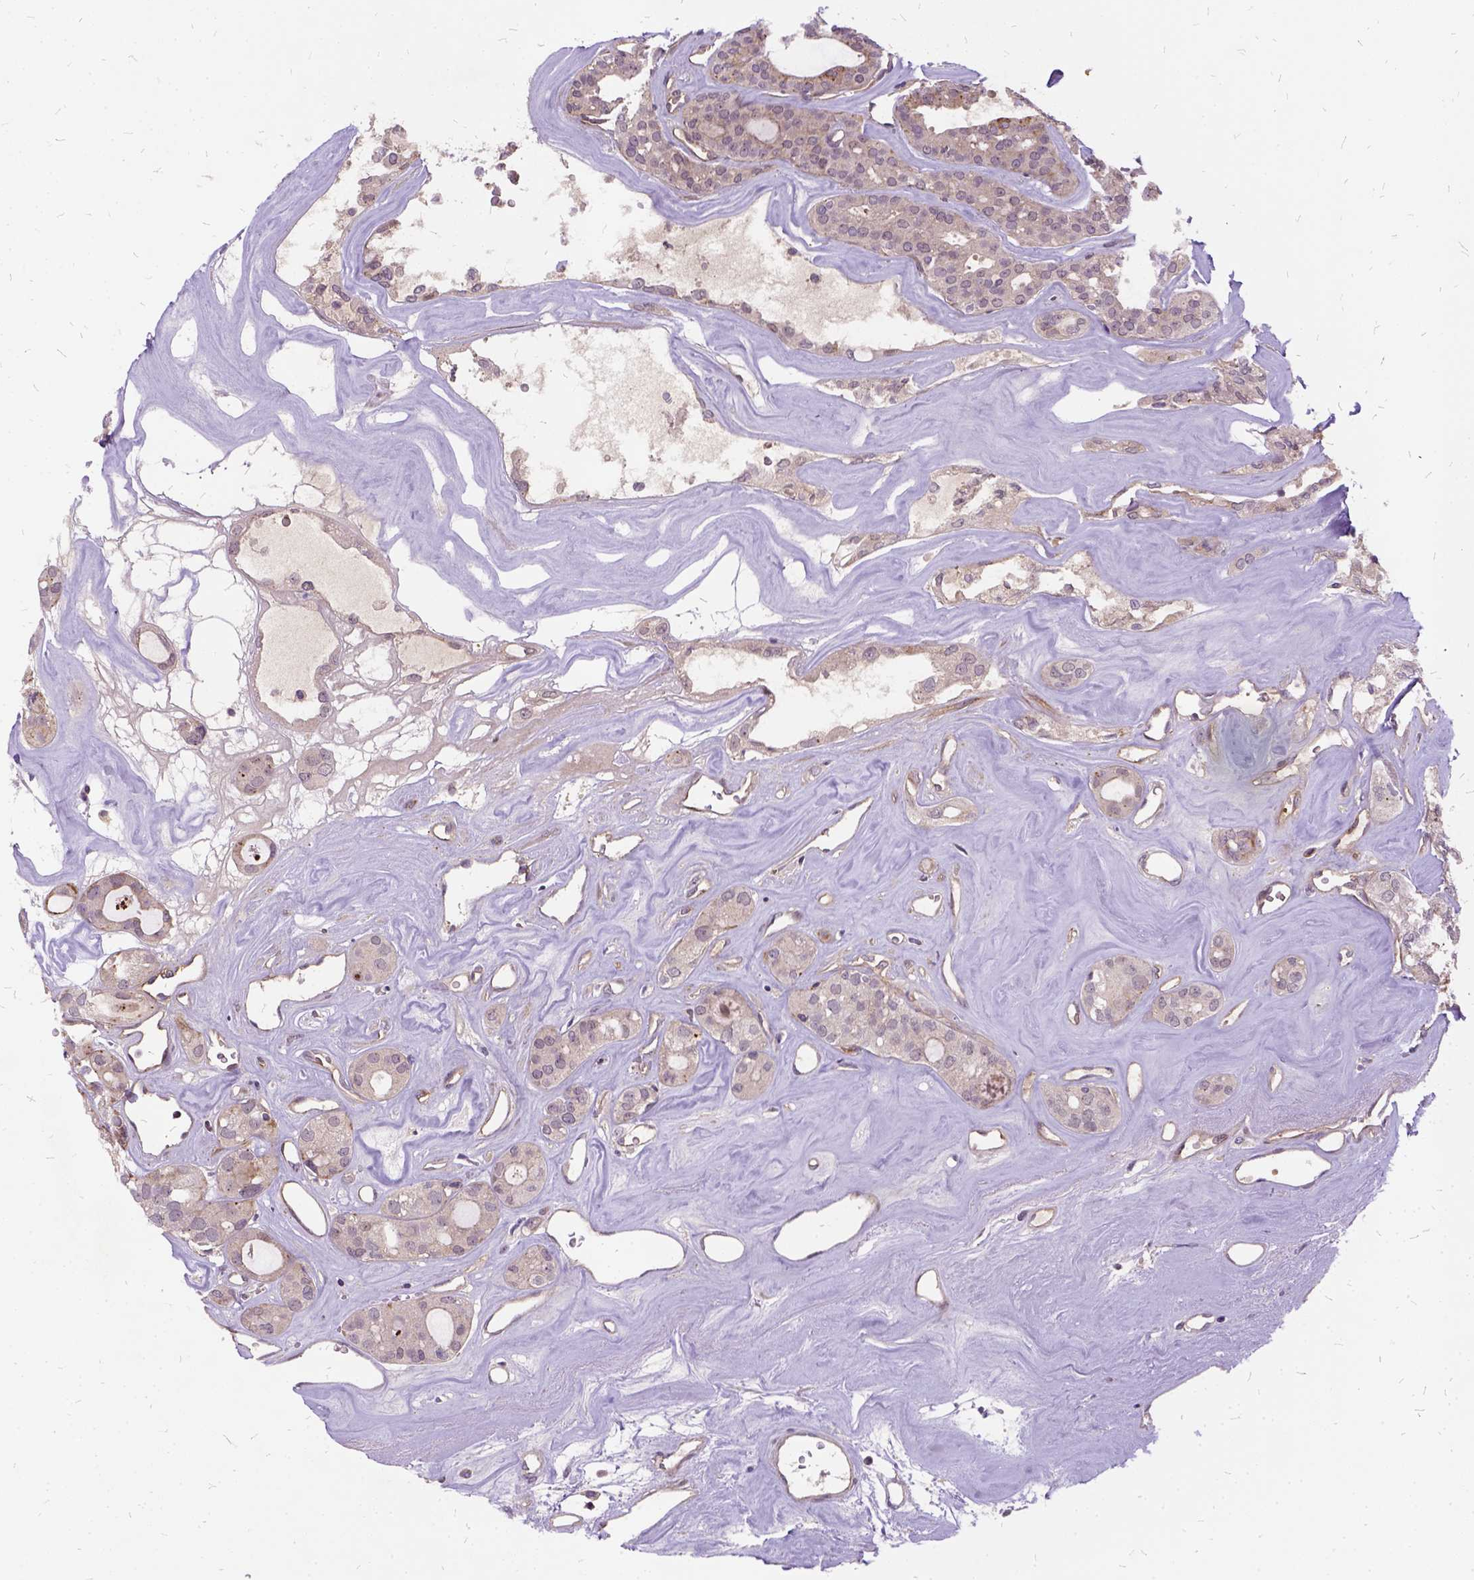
{"staining": {"intensity": "negative", "quantity": "none", "location": "none"}, "tissue": "thyroid cancer", "cell_type": "Tumor cells", "image_type": "cancer", "snomed": [{"axis": "morphology", "description": "Follicular adenoma carcinoma, NOS"}, {"axis": "topography", "description": "Thyroid gland"}], "caption": "Tumor cells show no significant protein staining in thyroid cancer (follicular adenoma carcinoma).", "gene": "ILRUN", "patient": {"sex": "male", "age": 75}}